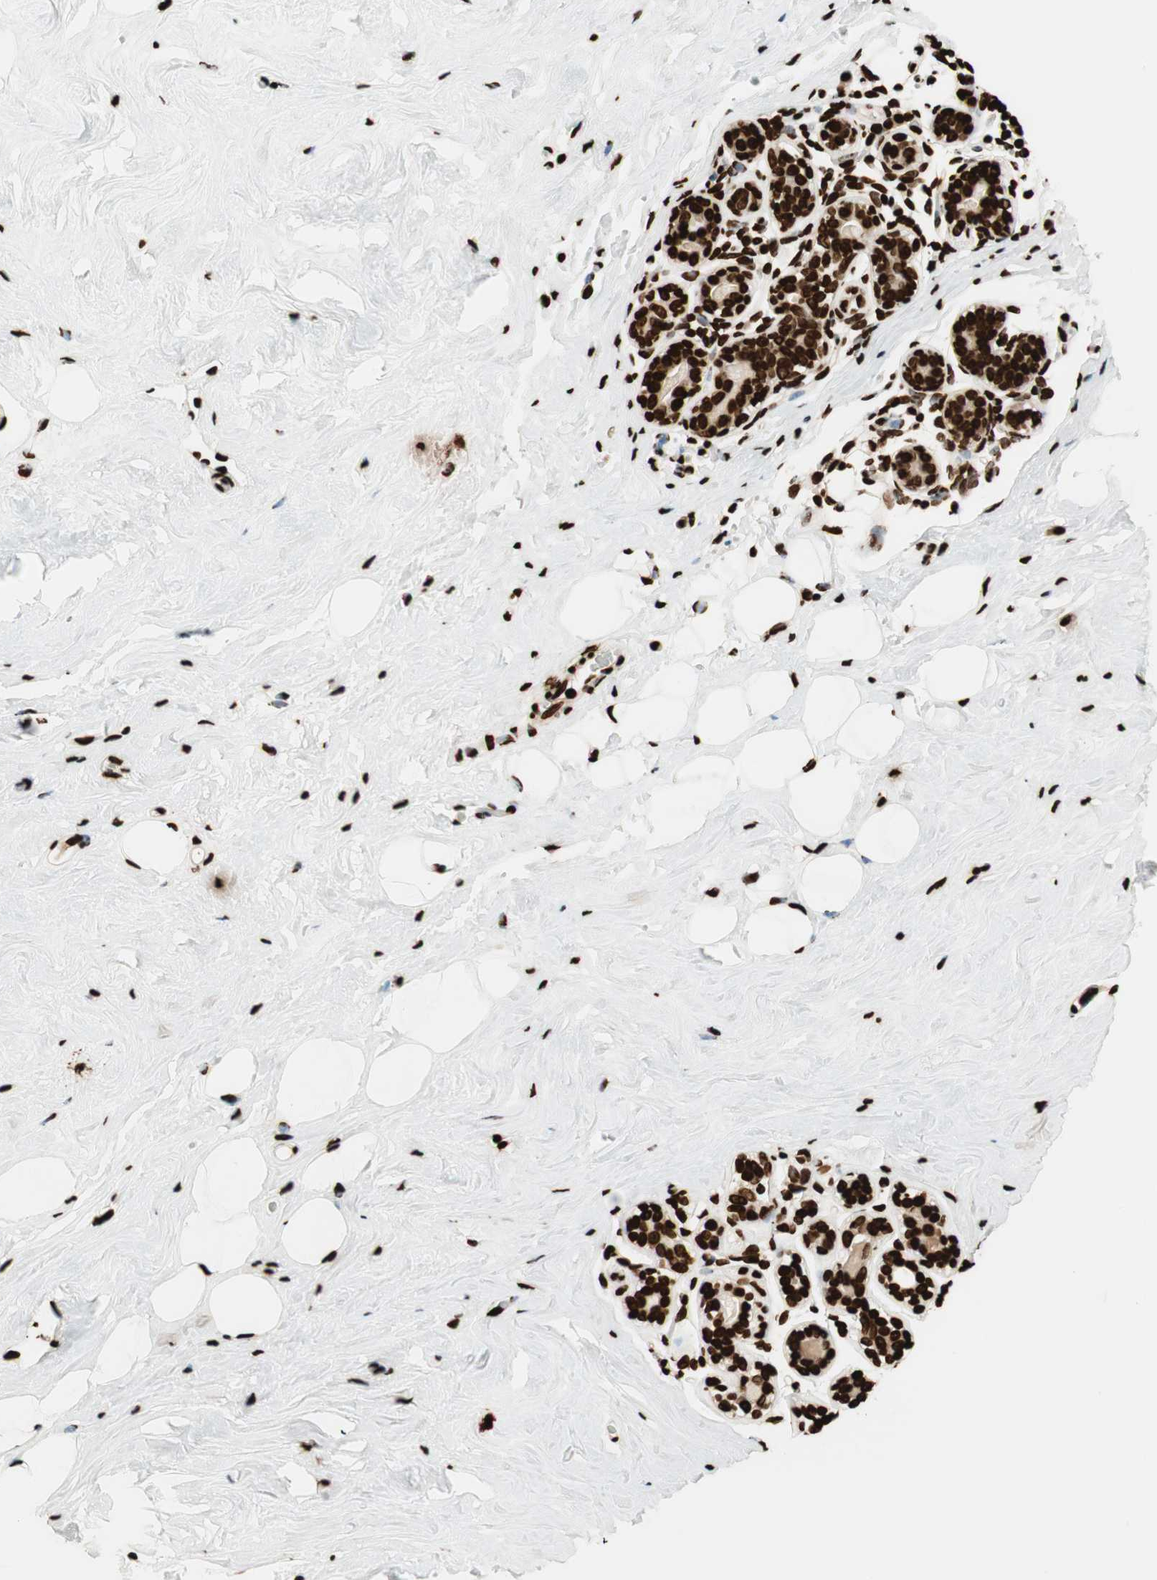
{"staining": {"intensity": "strong", "quantity": ">75%", "location": "nuclear"}, "tissue": "breast", "cell_type": "Adipocytes", "image_type": "normal", "snomed": [{"axis": "morphology", "description": "Normal tissue, NOS"}, {"axis": "topography", "description": "Breast"}], "caption": "Breast stained with a brown dye demonstrates strong nuclear positive expression in about >75% of adipocytes.", "gene": "GLI2", "patient": {"sex": "female", "age": 75}}